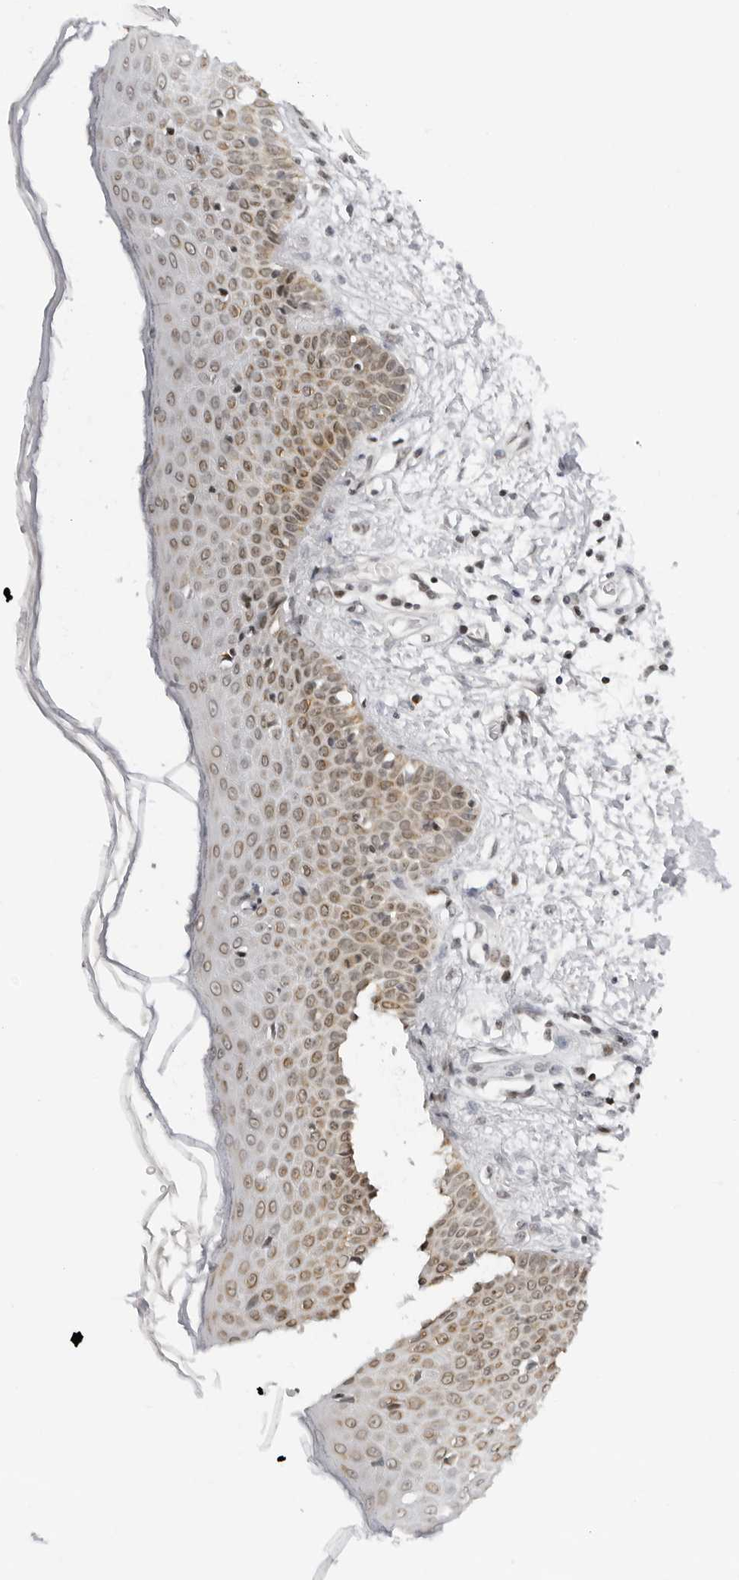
{"staining": {"intensity": "negative", "quantity": "none", "location": "none"}, "tissue": "skin", "cell_type": "Fibroblasts", "image_type": "normal", "snomed": [{"axis": "morphology", "description": "Normal tissue, NOS"}, {"axis": "morphology", "description": "Inflammation, NOS"}, {"axis": "topography", "description": "Skin"}], "caption": "Immunohistochemical staining of benign human skin reveals no significant expression in fibroblasts. (DAB (3,3'-diaminobenzidine) IHC, high magnification).", "gene": "MSH6", "patient": {"sex": "female", "age": 44}}